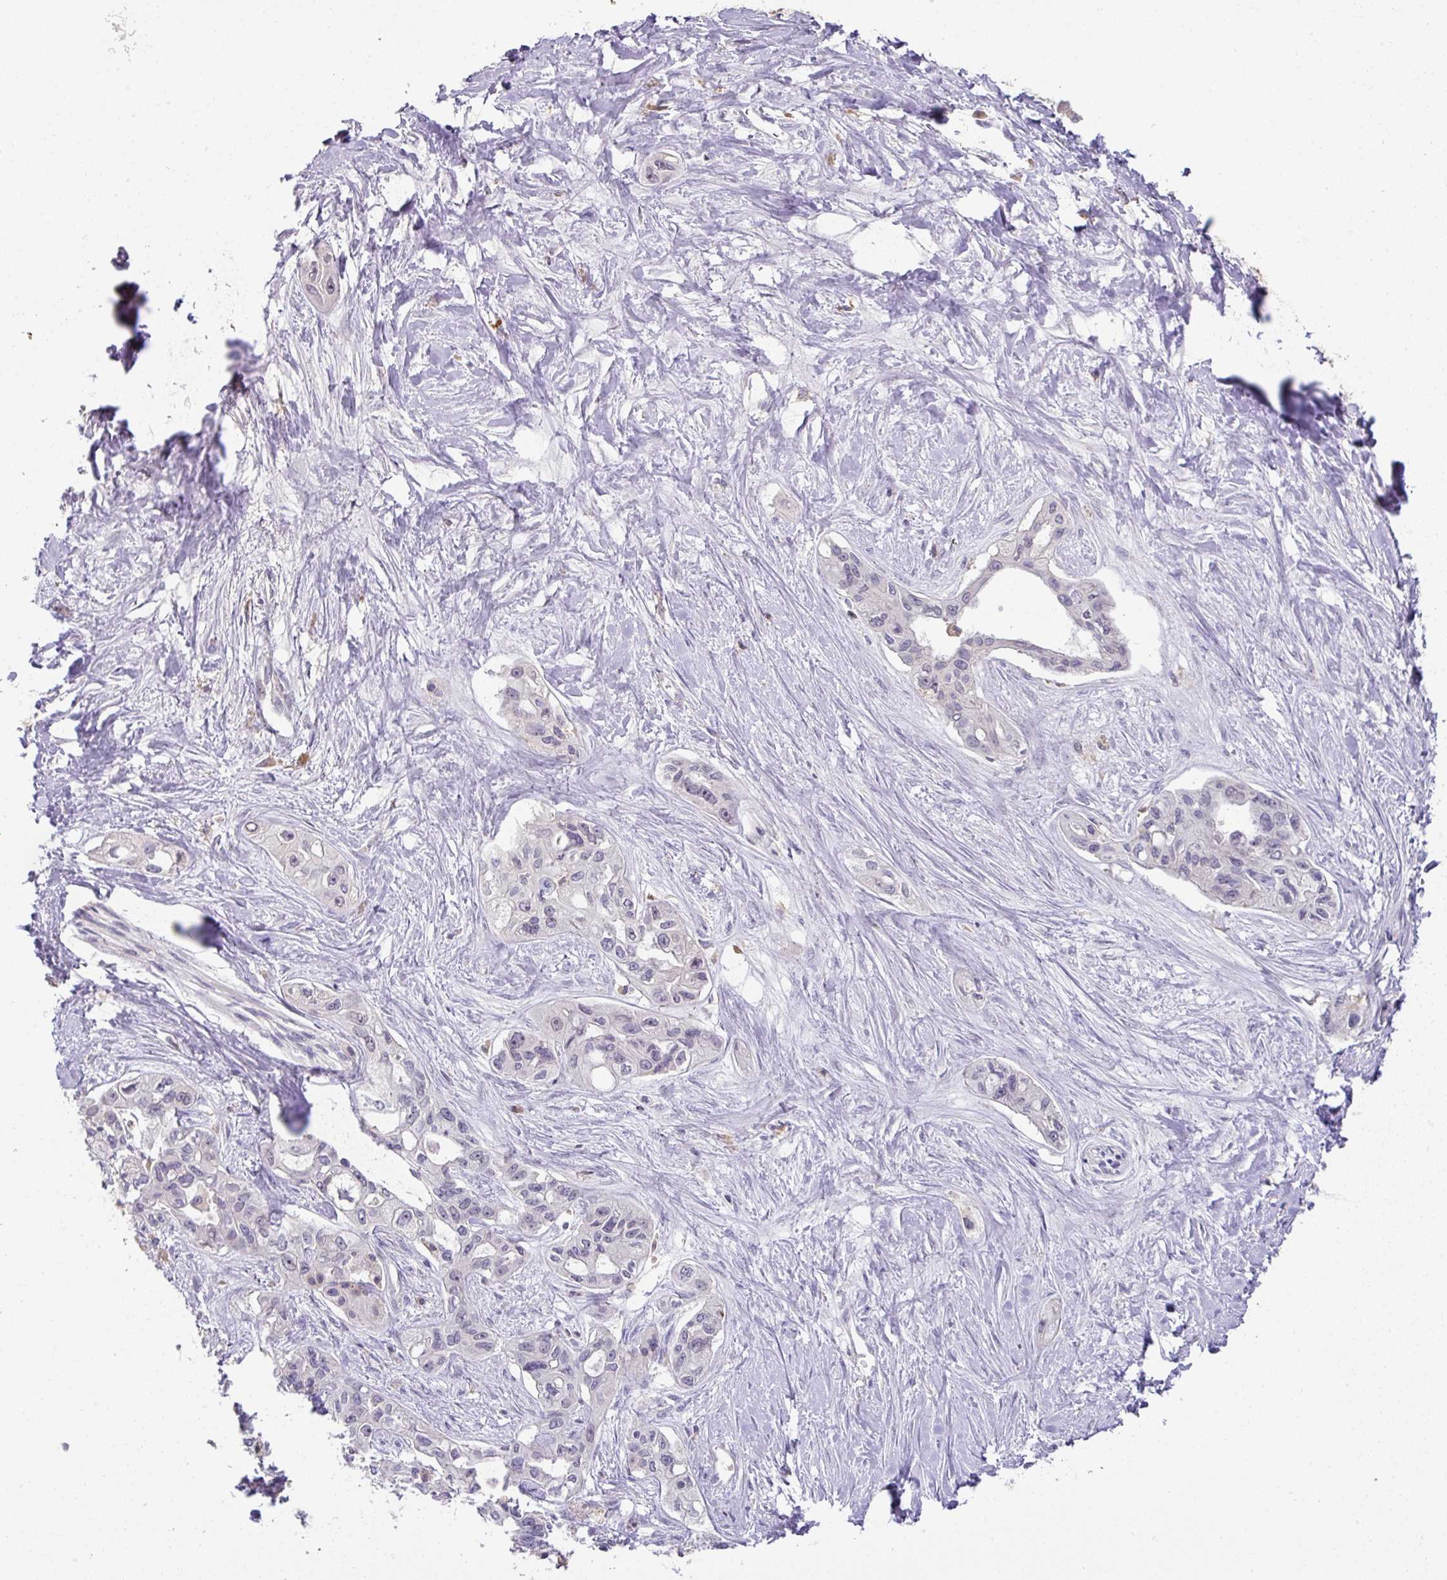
{"staining": {"intensity": "negative", "quantity": "none", "location": "none"}, "tissue": "pancreatic cancer", "cell_type": "Tumor cells", "image_type": "cancer", "snomed": [{"axis": "morphology", "description": "Adenocarcinoma, NOS"}, {"axis": "topography", "description": "Pancreas"}], "caption": "Immunohistochemistry photomicrograph of neoplastic tissue: human adenocarcinoma (pancreatic) stained with DAB (3,3'-diaminobenzidine) exhibits no significant protein expression in tumor cells.", "gene": "GCNT7", "patient": {"sex": "female", "age": 50}}